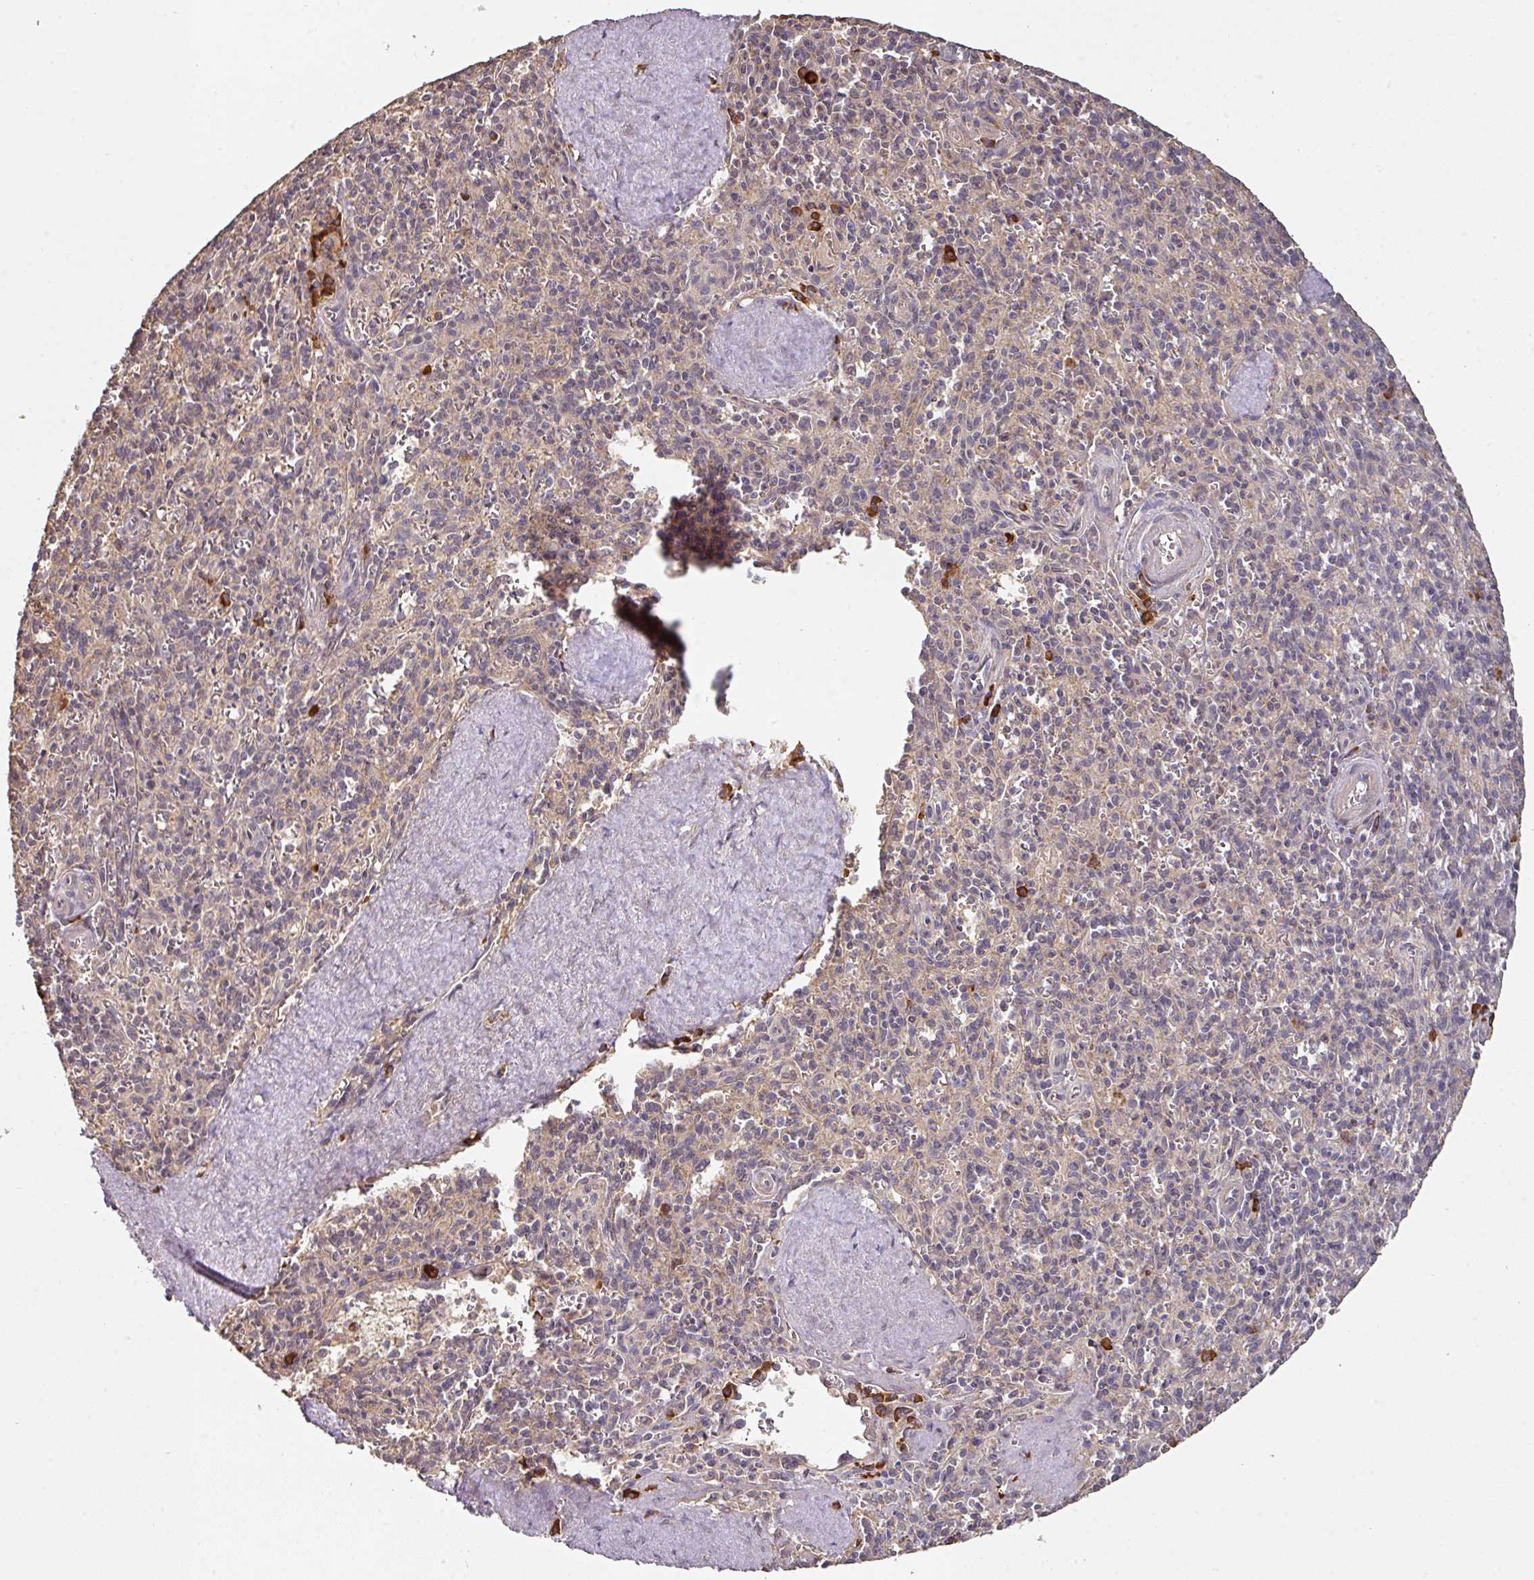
{"staining": {"intensity": "negative", "quantity": "none", "location": "none"}, "tissue": "spleen", "cell_type": "Cells in red pulp", "image_type": "normal", "snomed": [{"axis": "morphology", "description": "Normal tissue, NOS"}, {"axis": "topography", "description": "Spleen"}], "caption": "An image of spleen stained for a protein exhibits no brown staining in cells in red pulp.", "gene": "ACVR2B", "patient": {"sex": "female", "age": 70}}